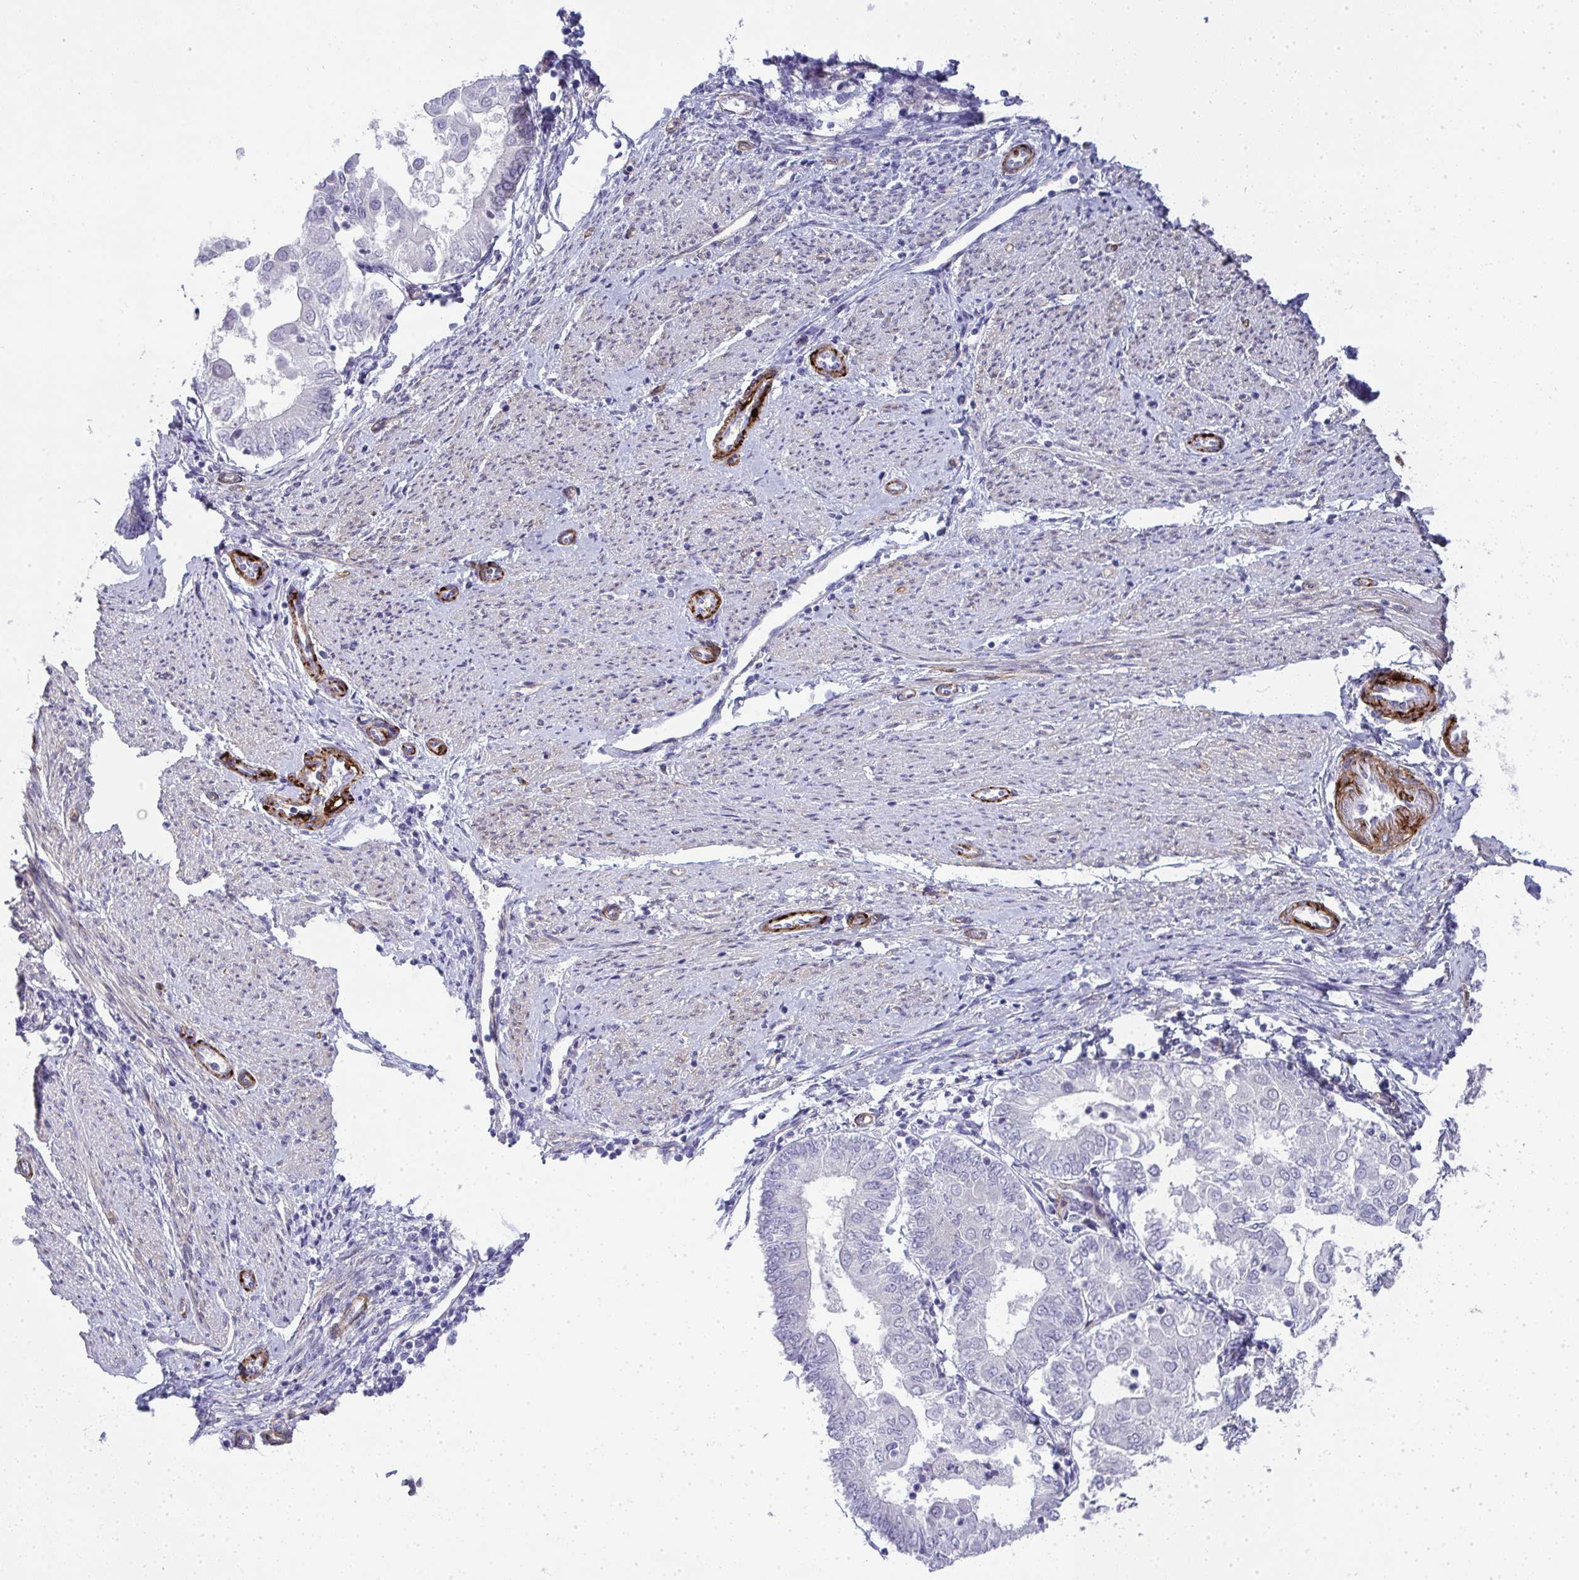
{"staining": {"intensity": "negative", "quantity": "none", "location": "none"}, "tissue": "endometrial cancer", "cell_type": "Tumor cells", "image_type": "cancer", "snomed": [{"axis": "morphology", "description": "Adenocarcinoma, NOS"}, {"axis": "topography", "description": "Endometrium"}], "caption": "A histopathology image of endometrial cancer stained for a protein displays no brown staining in tumor cells.", "gene": "UBE2S", "patient": {"sex": "female", "age": 68}}